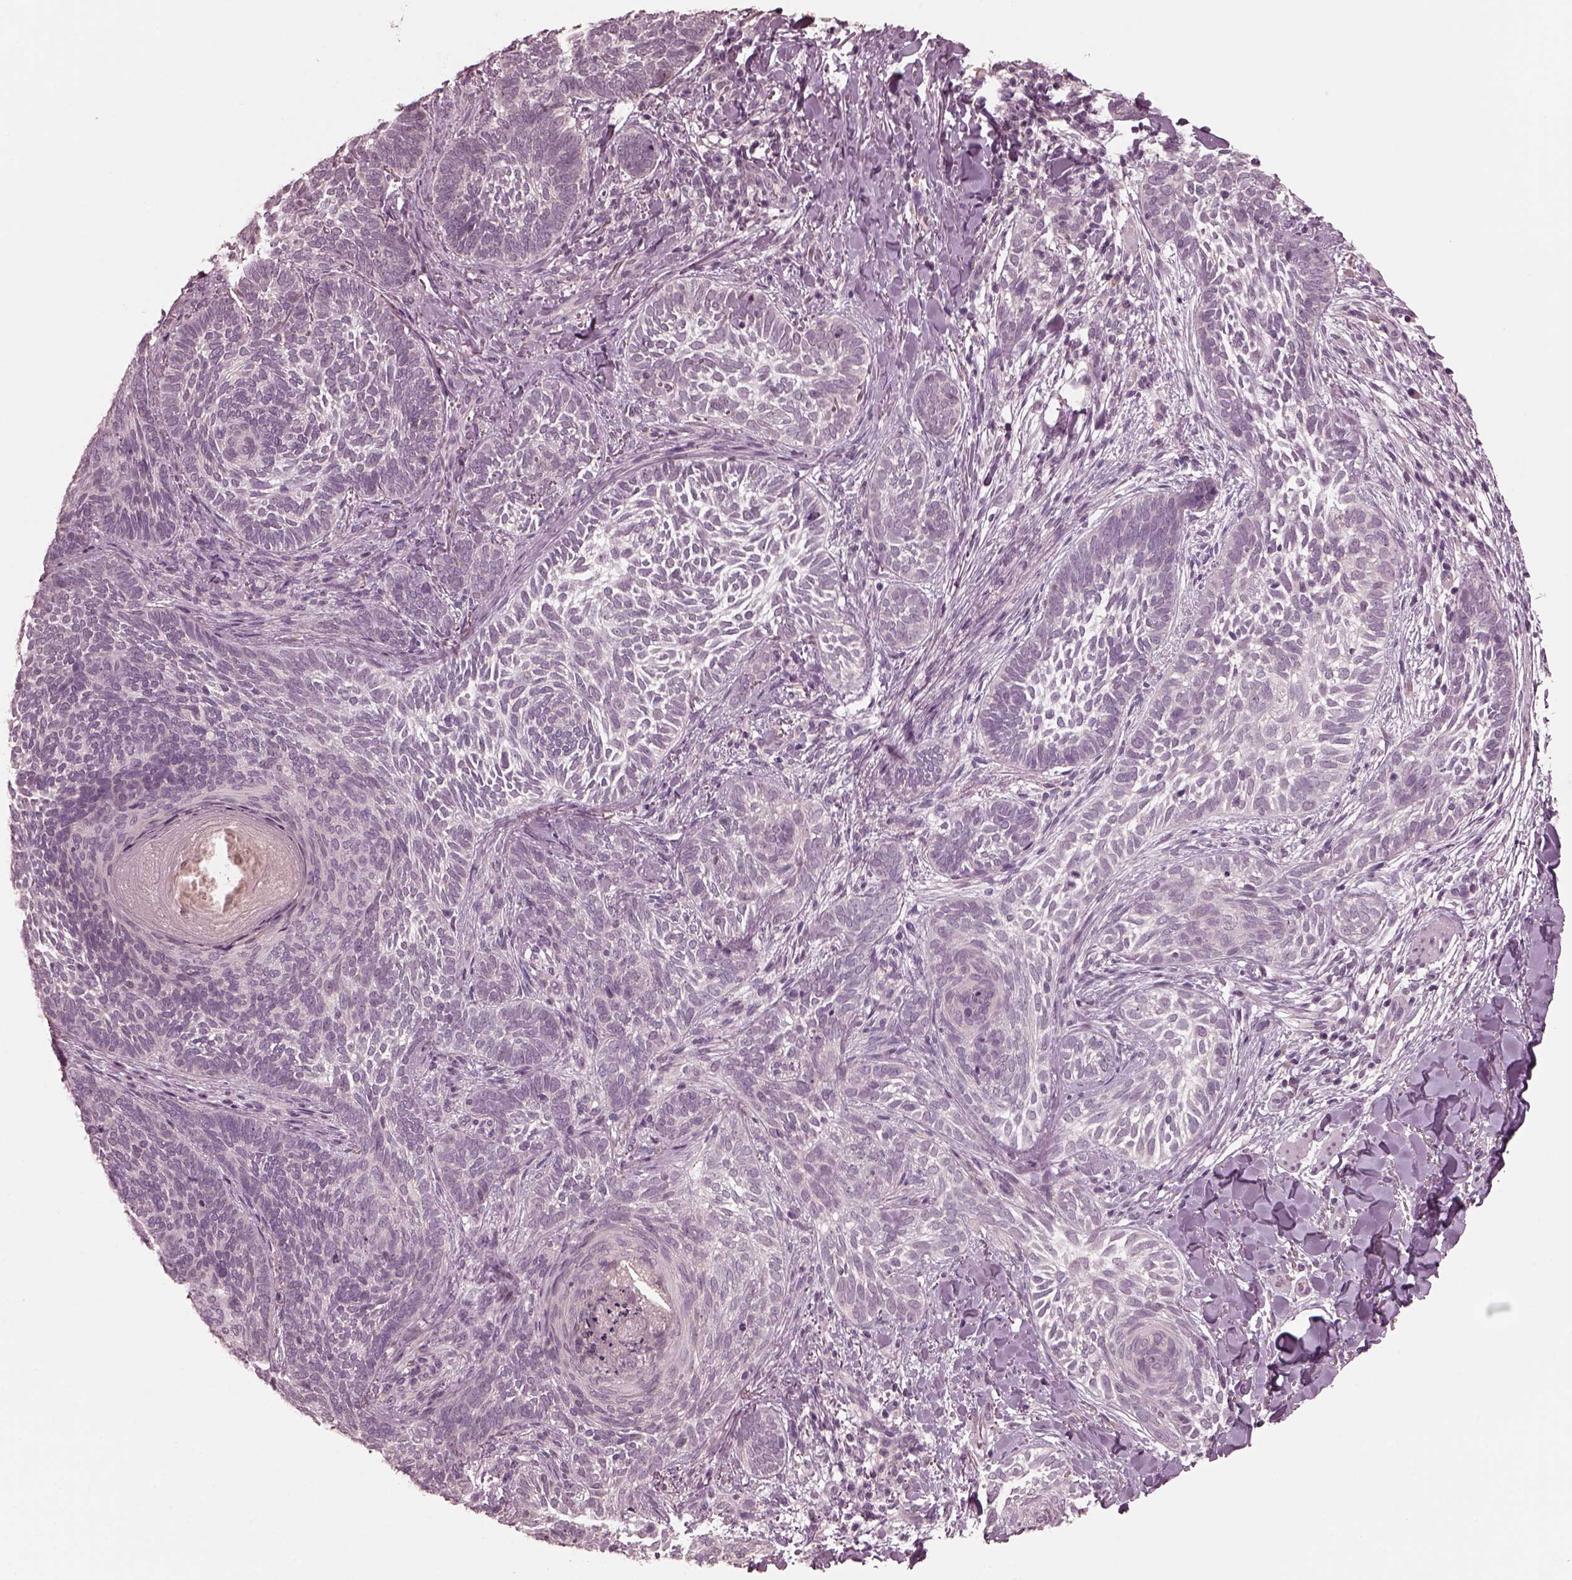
{"staining": {"intensity": "negative", "quantity": "none", "location": "none"}, "tissue": "skin cancer", "cell_type": "Tumor cells", "image_type": "cancer", "snomed": [{"axis": "morphology", "description": "Normal tissue, NOS"}, {"axis": "morphology", "description": "Basal cell carcinoma"}, {"axis": "topography", "description": "Skin"}], "caption": "Immunohistochemistry micrograph of basal cell carcinoma (skin) stained for a protein (brown), which demonstrates no positivity in tumor cells.", "gene": "RGS7", "patient": {"sex": "male", "age": 46}}